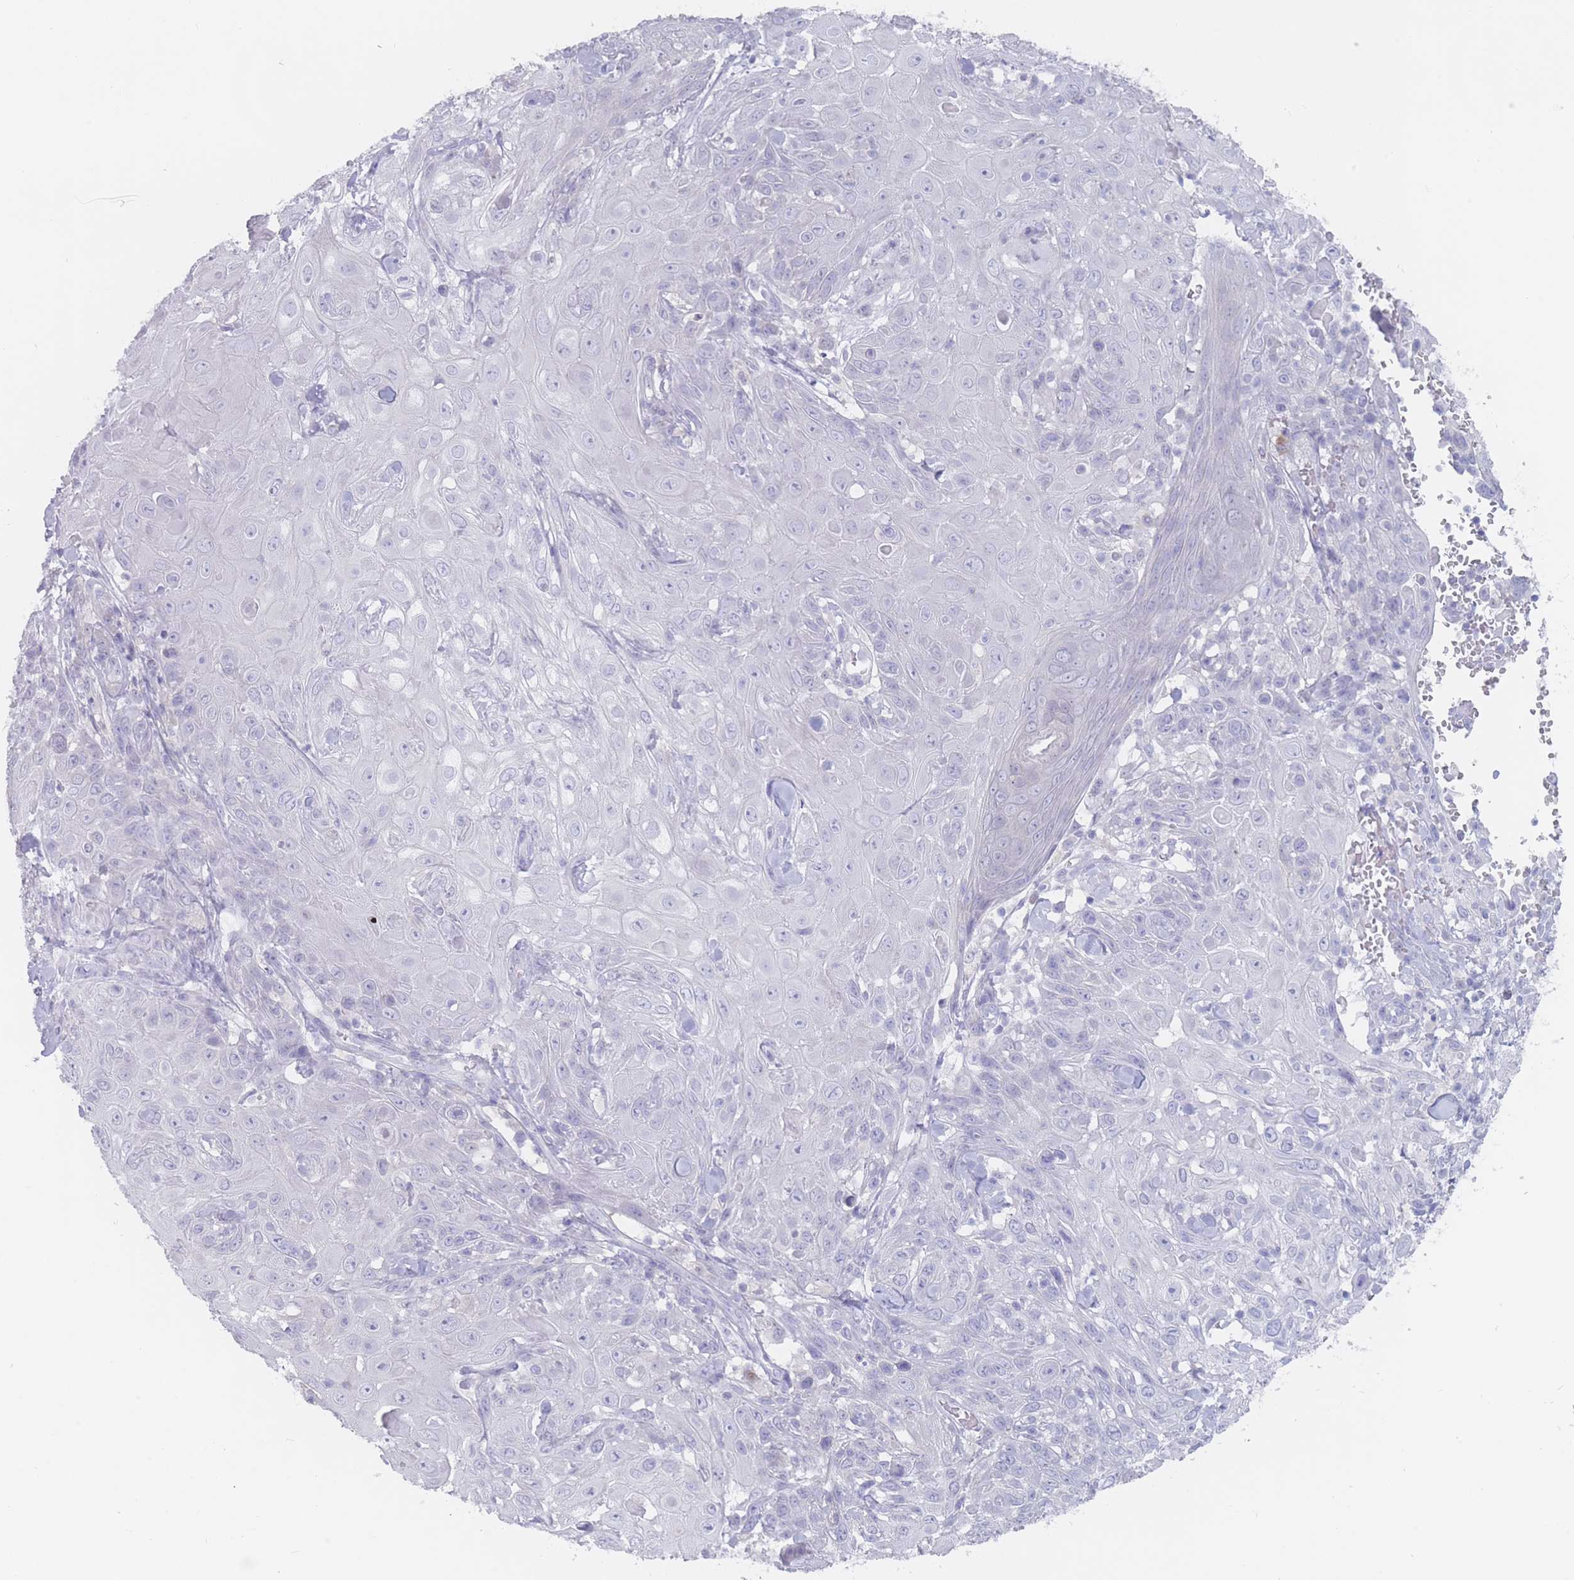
{"staining": {"intensity": "negative", "quantity": "none", "location": "none"}, "tissue": "skin cancer", "cell_type": "Tumor cells", "image_type": "cancer", "snomed": [{"axis": "morphology", "description": "Normal tissue, NOS"}, {"axis": "morphology", "description": "Squamous cell carcinoma, NOS"}, {"axis": "topography", "description": "Skin"}, {"axis": "topography", "description": "Cartilage tissue"}], "caption": "High power microscopy histopathology image of an IHC photomicrograph of squamous cell carcinoma (skin), revealing no significant staining in tumor cells.", "gene": "CYP51A1", "patient": {"sex": "female", "age": 79}}